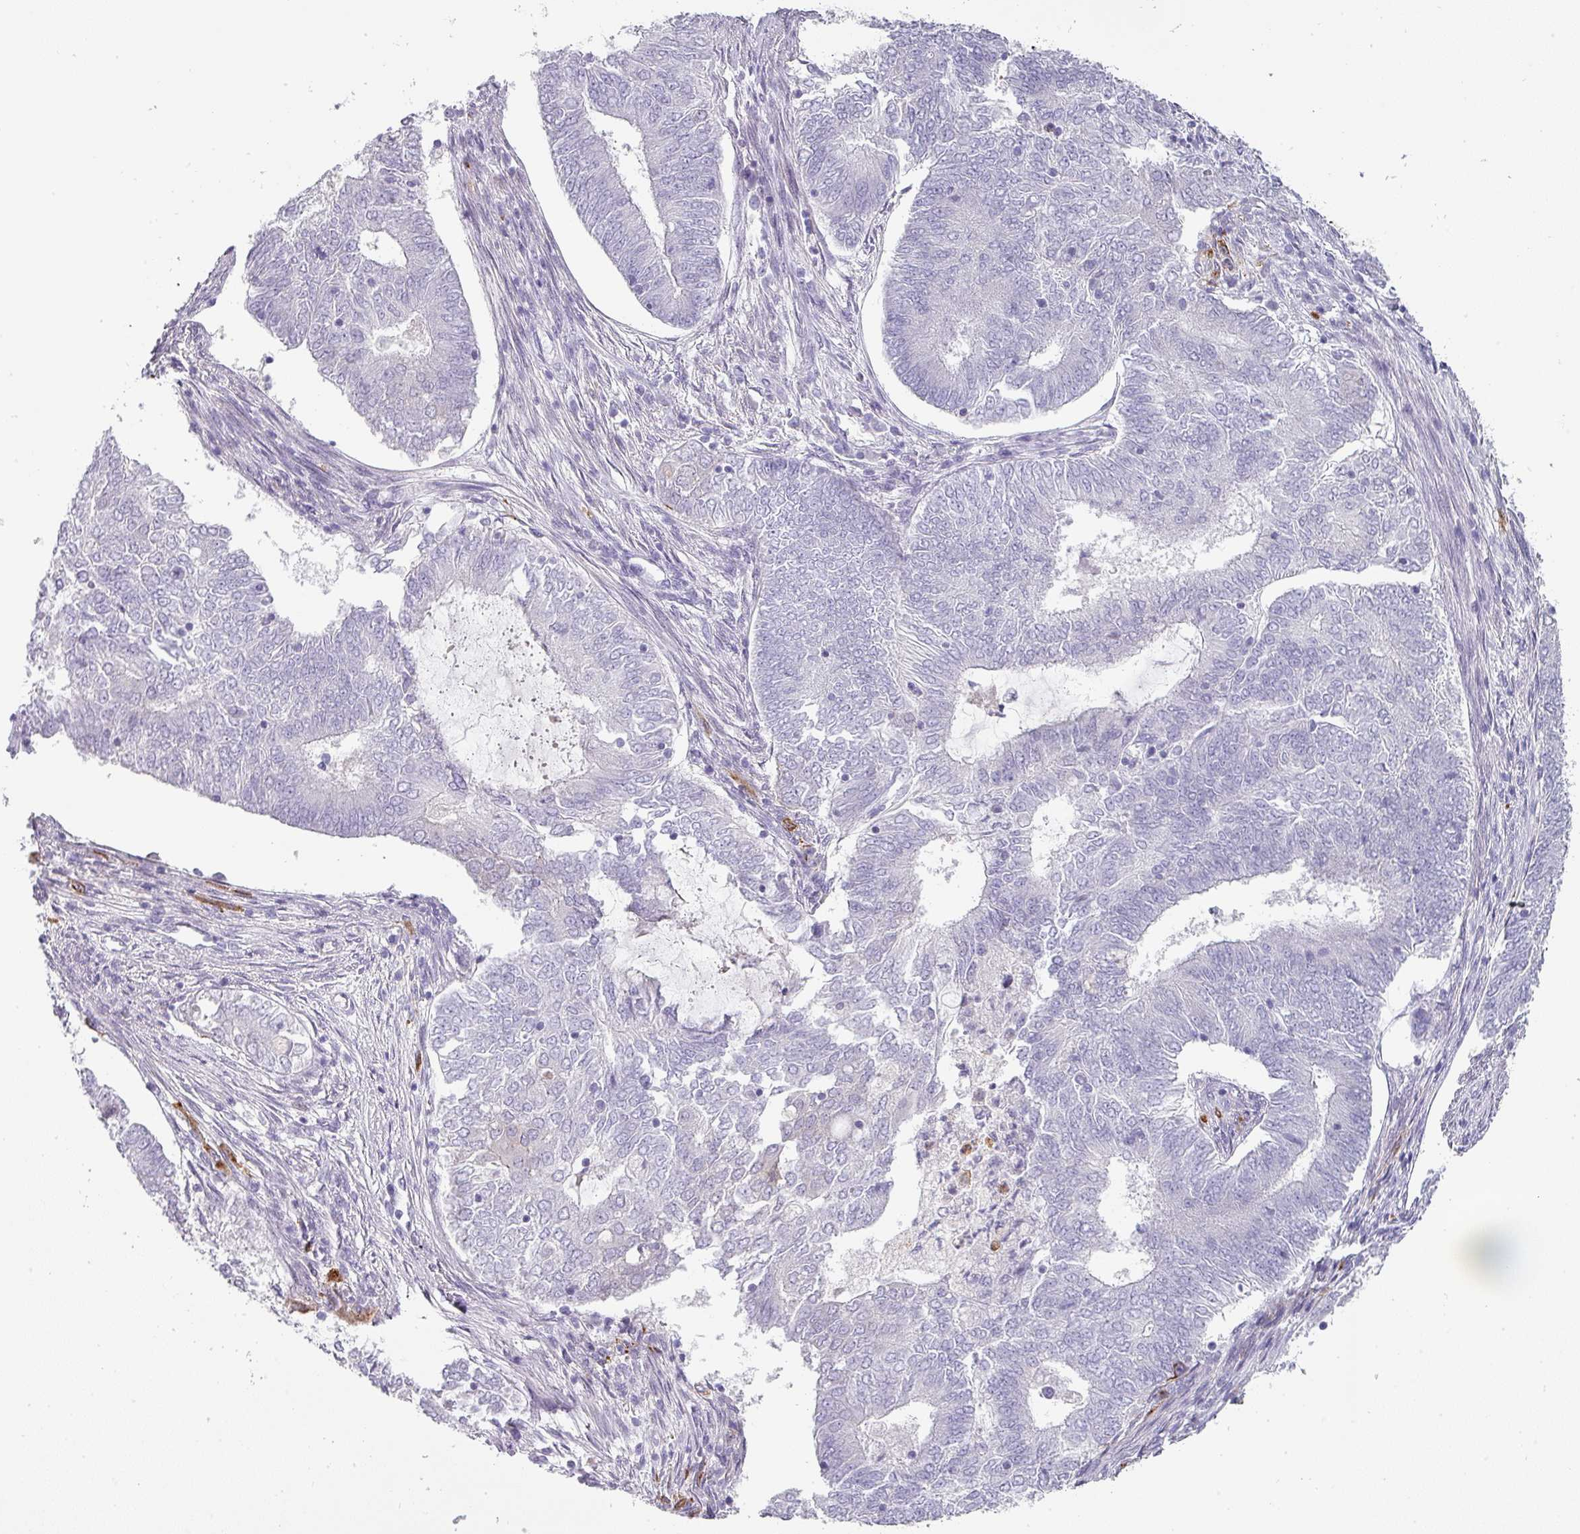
{"staining": {"intensity": "negative", "quantity": "none", "location": "none"}, "tissue": "endometrial cancer", "cell_type": "Tumor cells", "image_type": "cancer", "snomed": [{"axis": "morphology", "description": "Adenocarcinoma, NOS"}, {"axis": "topography", "description": "Endometrium"}], "caption": "The photomicrograph displays no significant expression in tumor cells of endometrial cancer. Nuclei are stained in blue.", "gene": "BTLA", "patient": {"sex": "female", "age": 62}}